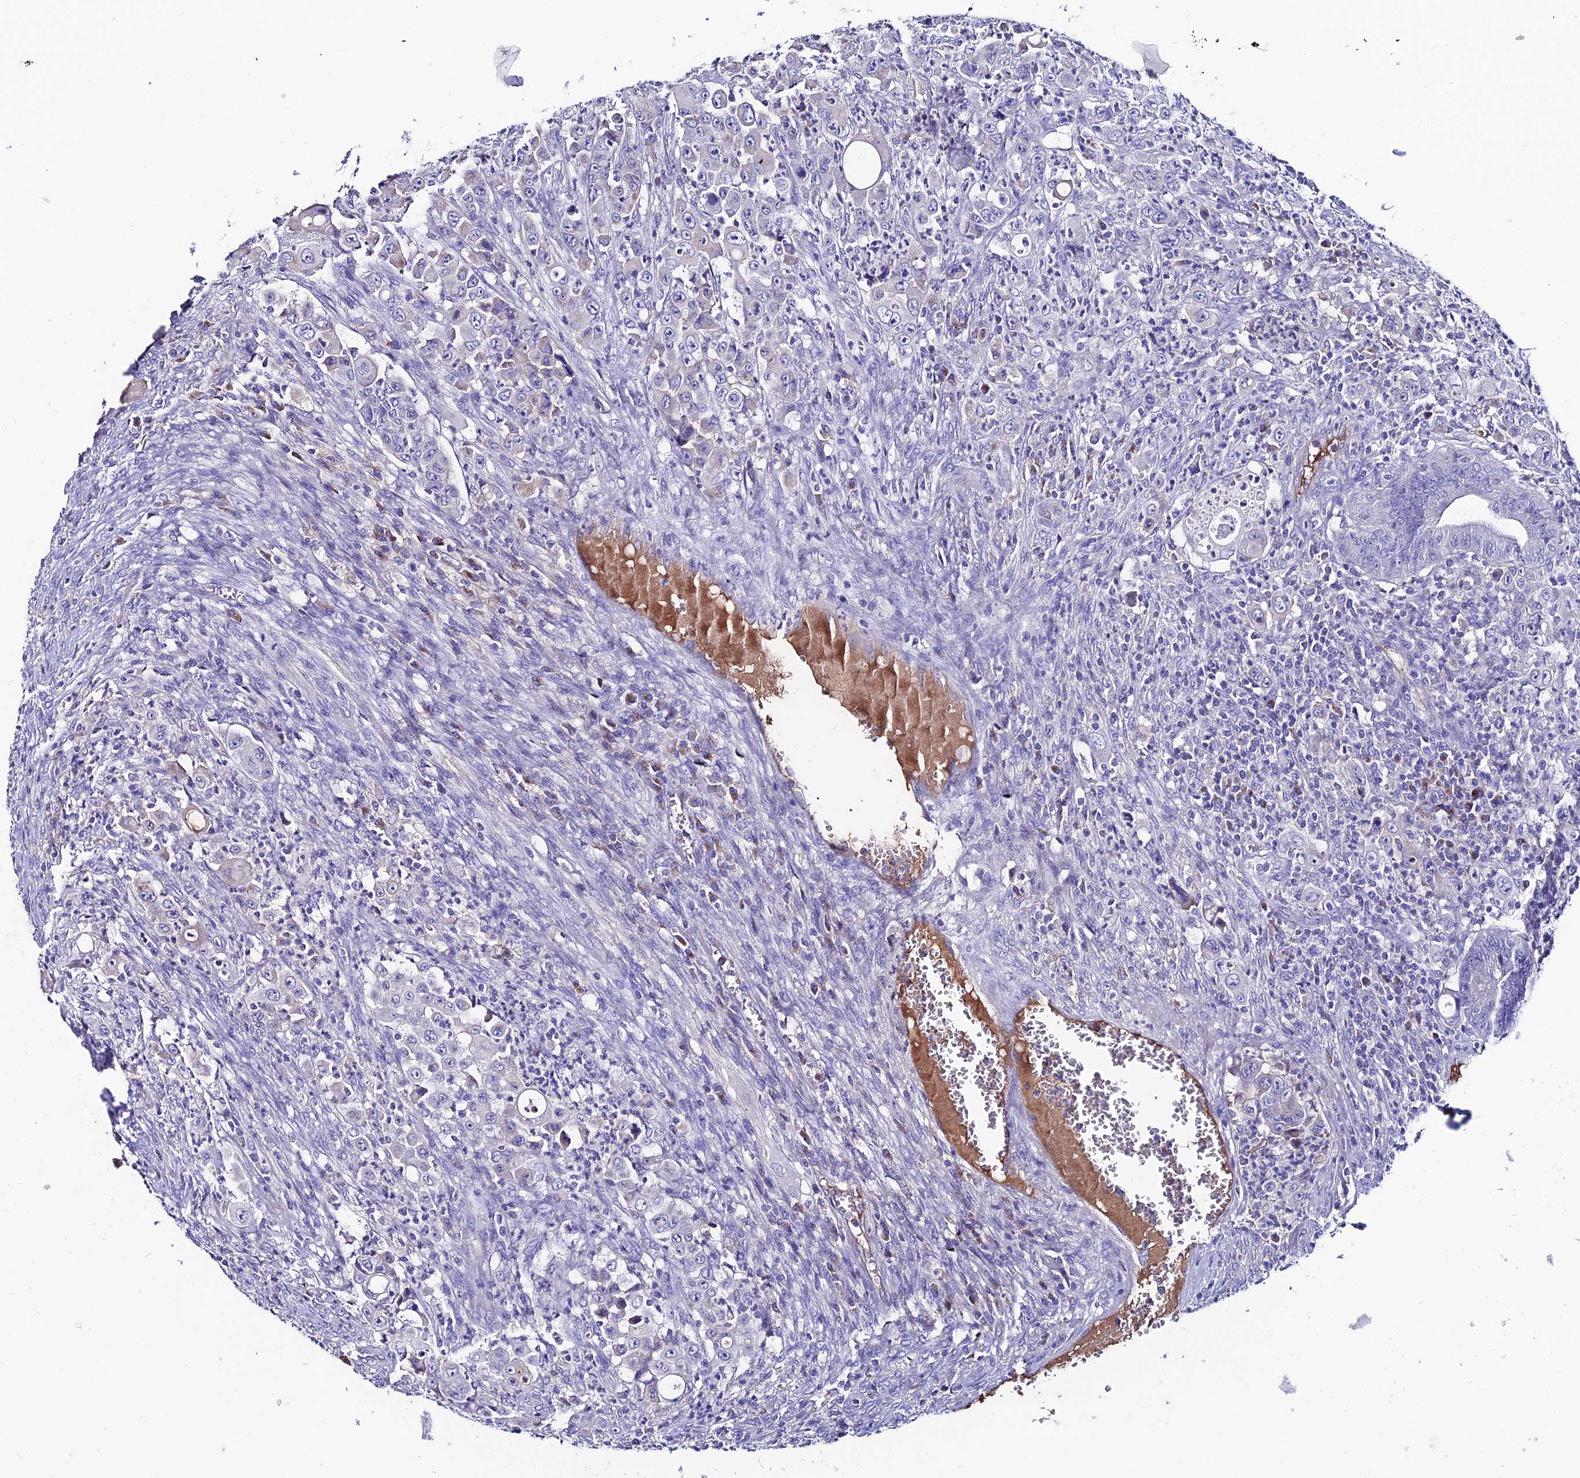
{"staining": {"intensity": "negative", "quantity": "none", "location": "none"}, "tissue": "colorectal cancer", "cell_type": "Tumor cells", "image_type": "cancer", "snomed": [{"axis": "morphology", "description": "Adenocarcinoma, NOS"}, {"axis": "topography", "description": "Colon"}], "caption": "Immunohistochemistry of human colorectal adenocarcinoma displays no staining in tumor cells.", "gene": "SLC25A16", "patient": {"sex": "male", "age": 51}}